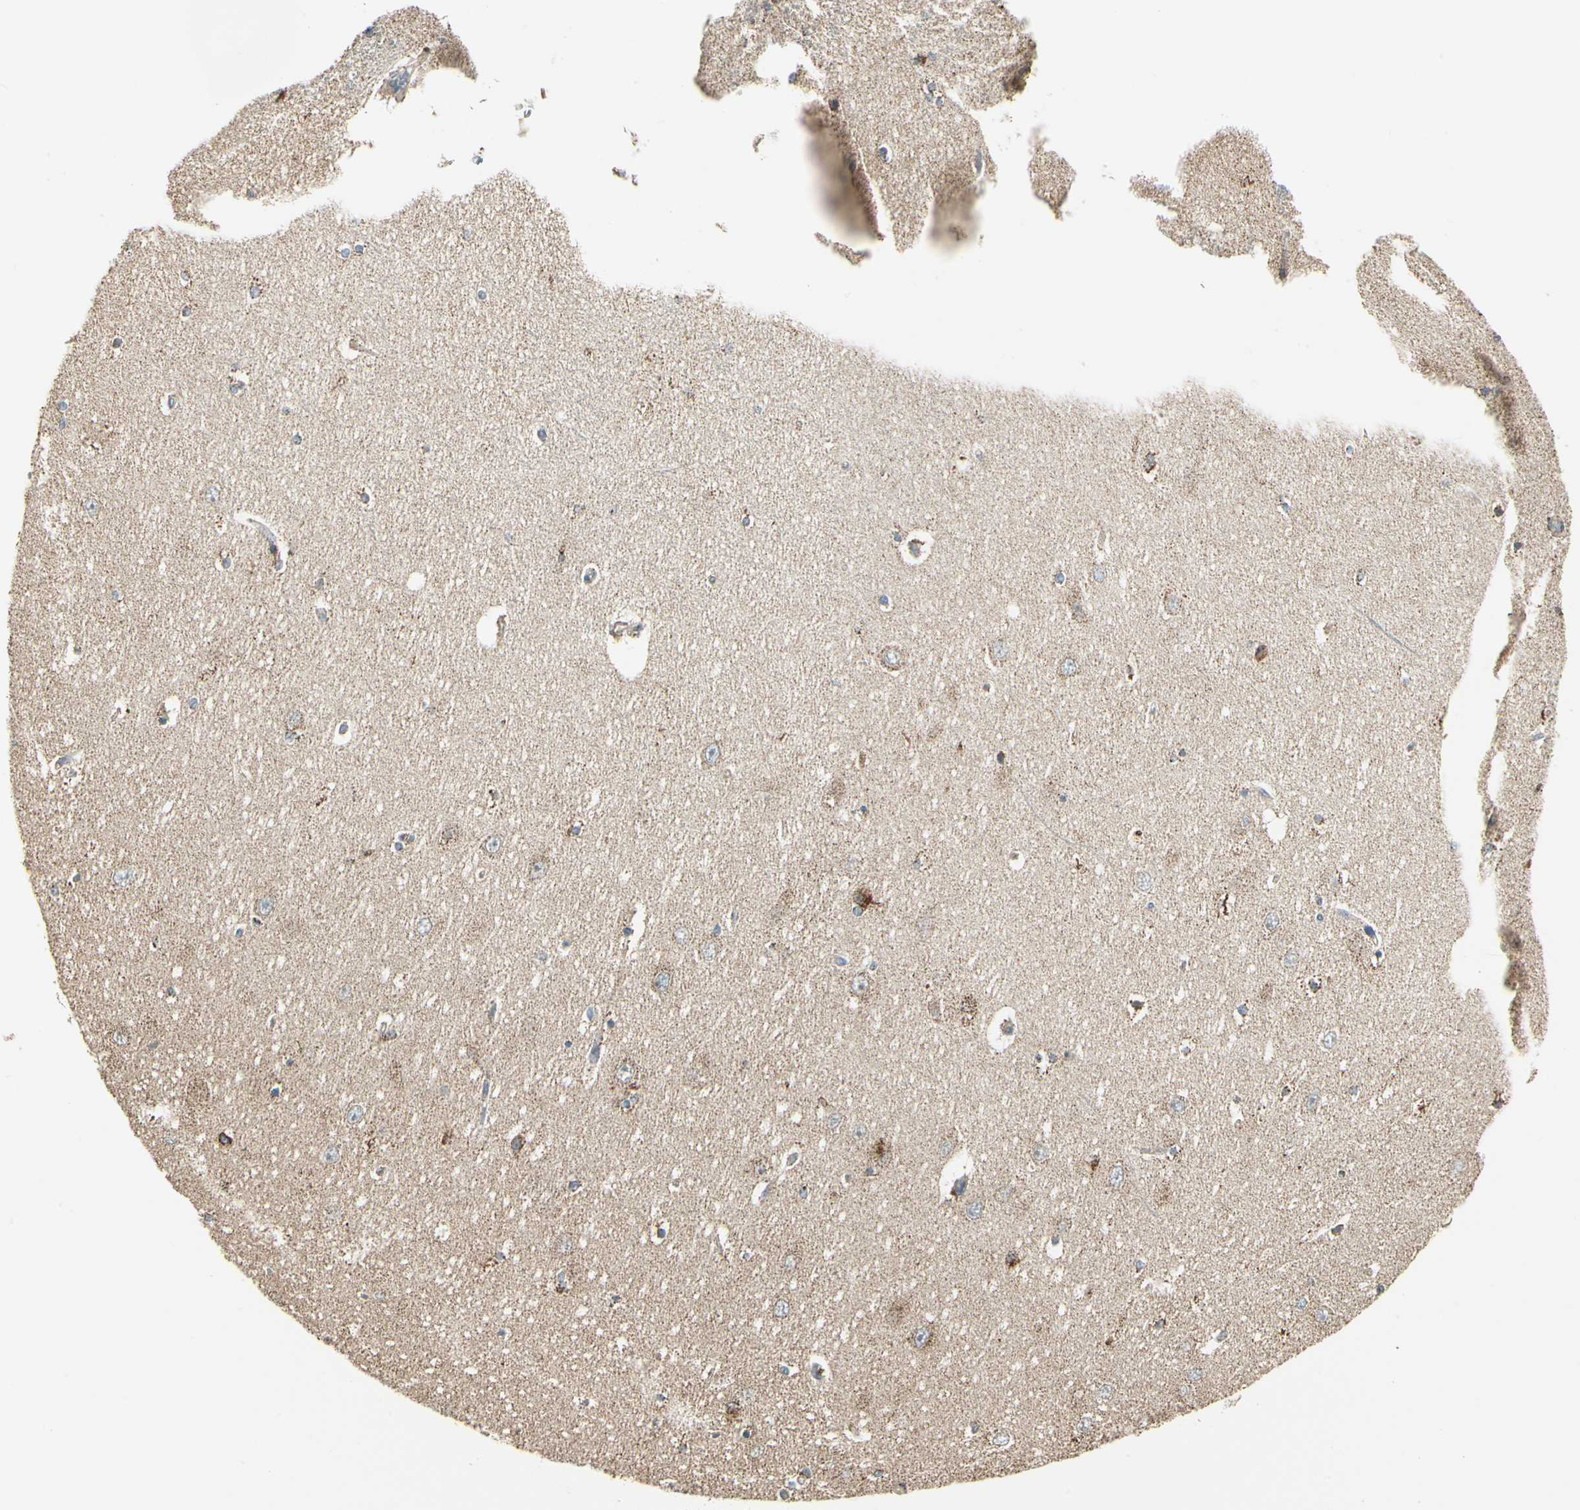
{"staining": {"intensity": "weak", "quantity": "25%-75%", "location": "cytoplasmic/membranous"}, "tissue": "hippocampus", "cell_type": "Glial cells", "image_type": "normal", "snomed": [{"axis": "morphology", "description": "Normal tissue, NOS"}, {"axis": "topography", "description": "Hippocampus"}], "caption": "An IHC photomicrograph of normal tissue is shown. Protein staining in brown labels weak cytoplasmic/membranous positivity in hippocampus within glial cells. (DAB = brown stain, brightfield microscopy at high magnification).", "gene": "ANKS6", "patient": {"sex": "female", "age": 54}}